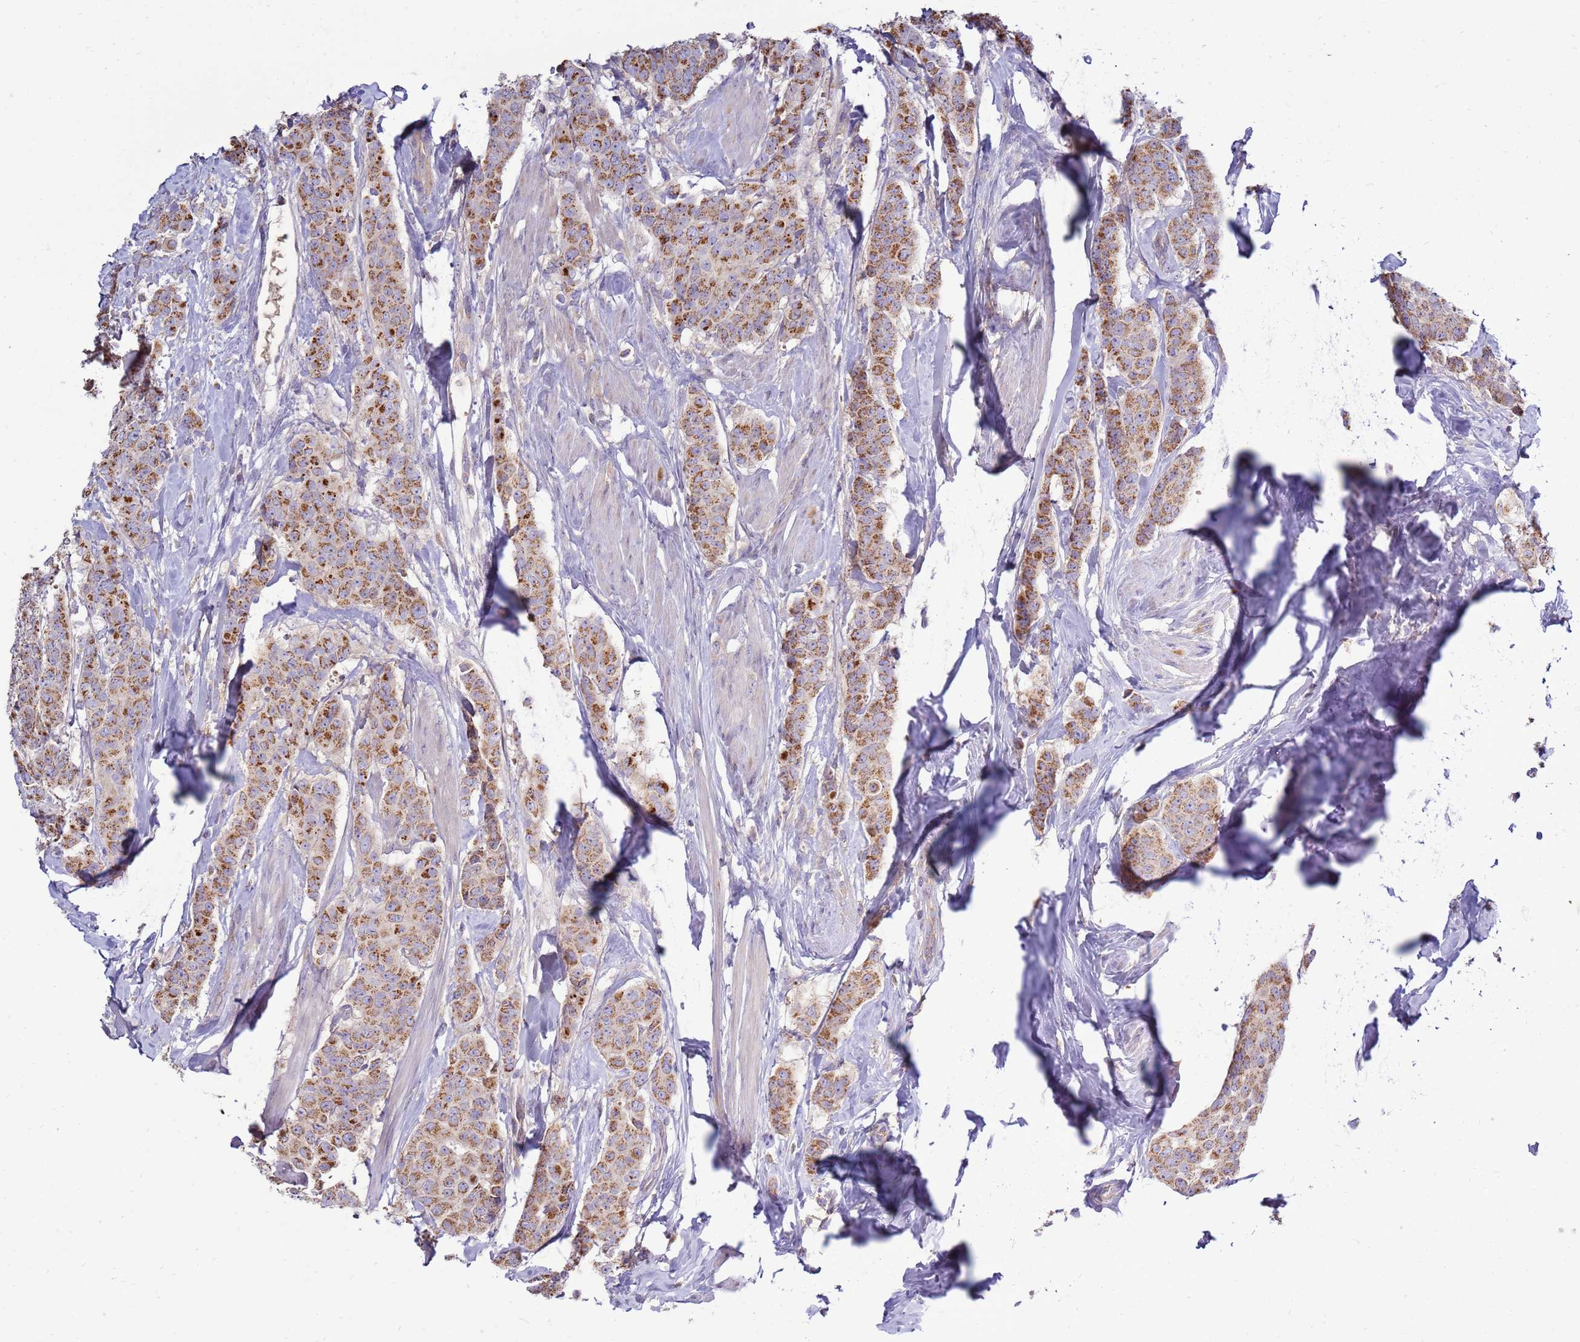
{"staining": {"intensity": "moderate", "quantity": ">75%", "location": "cytoplasmic/membranous"}, "tissue": "breast cancer", "cell_type": "Tumor cells", "image_type": "cancer", "snomed": [{"axis": "morphology", "description": "Duct carcinoma"}, {"axis": "topography", "description": "Breast"}], "caption": "IHC of breast invasive ductal carcinoma exhibits medium levels of moderate cytoplasmic/membranous staining in about >75% of tumor cells.", "gene": "TRAPPC4", "patient": {"sex": "female", "age": 40}}